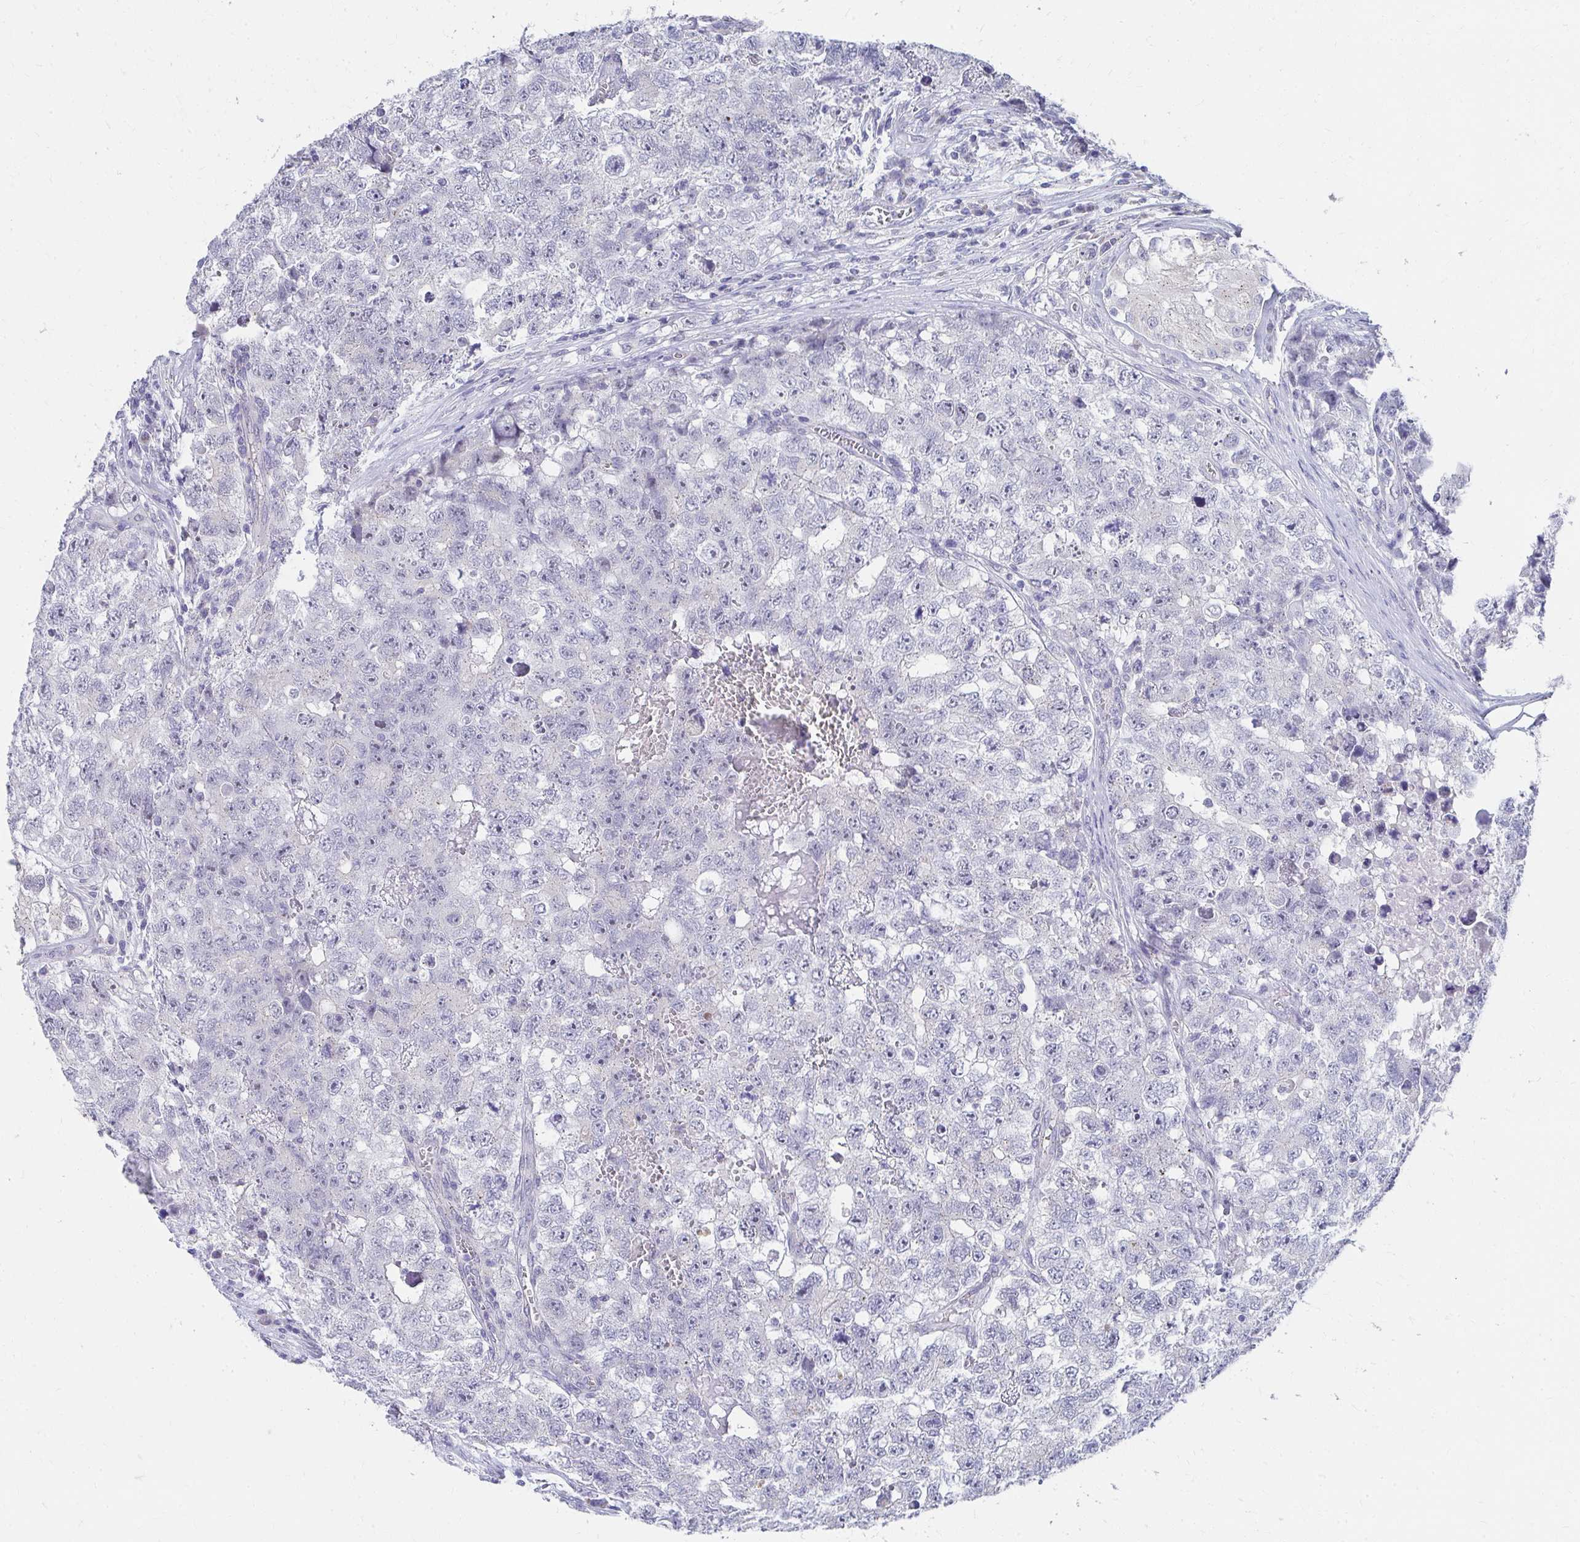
{"staining": {"intensity": "negative", "quantity": "none", "location": "none"}, "tissue": "testis cancer", "cell_type": "Tumor cells", "image_type": "cancer", "snomed": [{"axis": "morphology", "description": "Carcinoma, Embryonal, NOS"}, {"axis": "topography", "description": "Testis"}], "caption": "High magnification brightfield microscopy of testis embryonal carcinoma stained with DAB (brown) and counterstained with hematoxylin (blue): tumor cells show no significant positivity. (DAB immunohistochemistry with hematoxylin counter stain).", "gene": "TMPRSS2", "patient": {"sex": "male", "age": 18}}